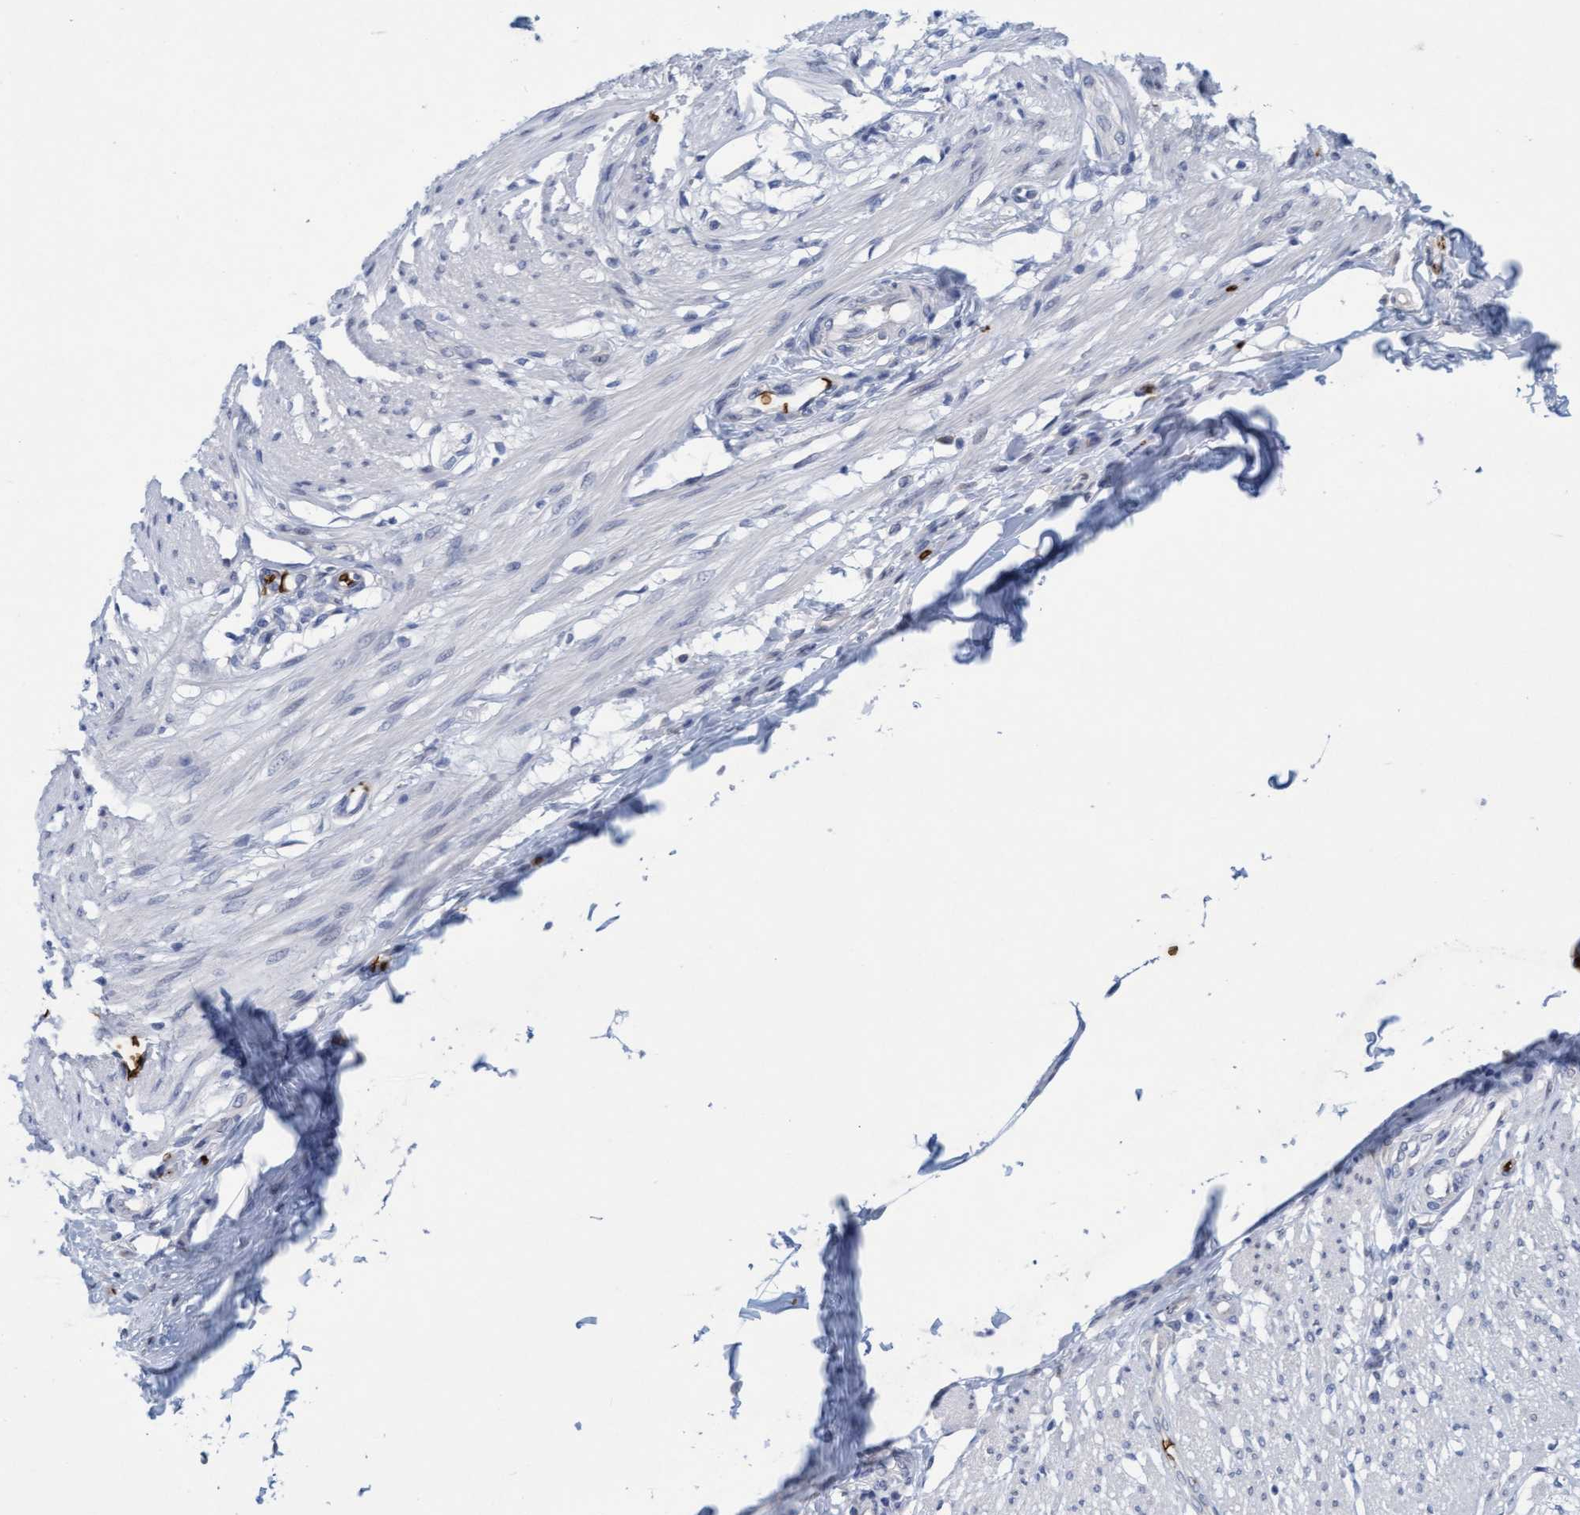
{"staining": {"intensity": "negative", "quantity": "none", "location": "none"}, "tissue": "smooth muscle", "cell_type": "Smooth muscle cells", "image_type": "normal", "snomed": [{"axis": "morphology", "description": "Normal tissue, NOS"}, {"axis": "morphology", "description": "Adenocarcinoma, NOS"}, {"axis": "topography", "description": "Colon"}, {"axis": "topography", "description": "Peripheral nerve tissue"}], "caption": "Histopathology image shows no significant protein positivity in smooth muscle cells of benign smooth muscle.", "gene": "SPEM2", "patient": {"sex": "male", "age": 14}}